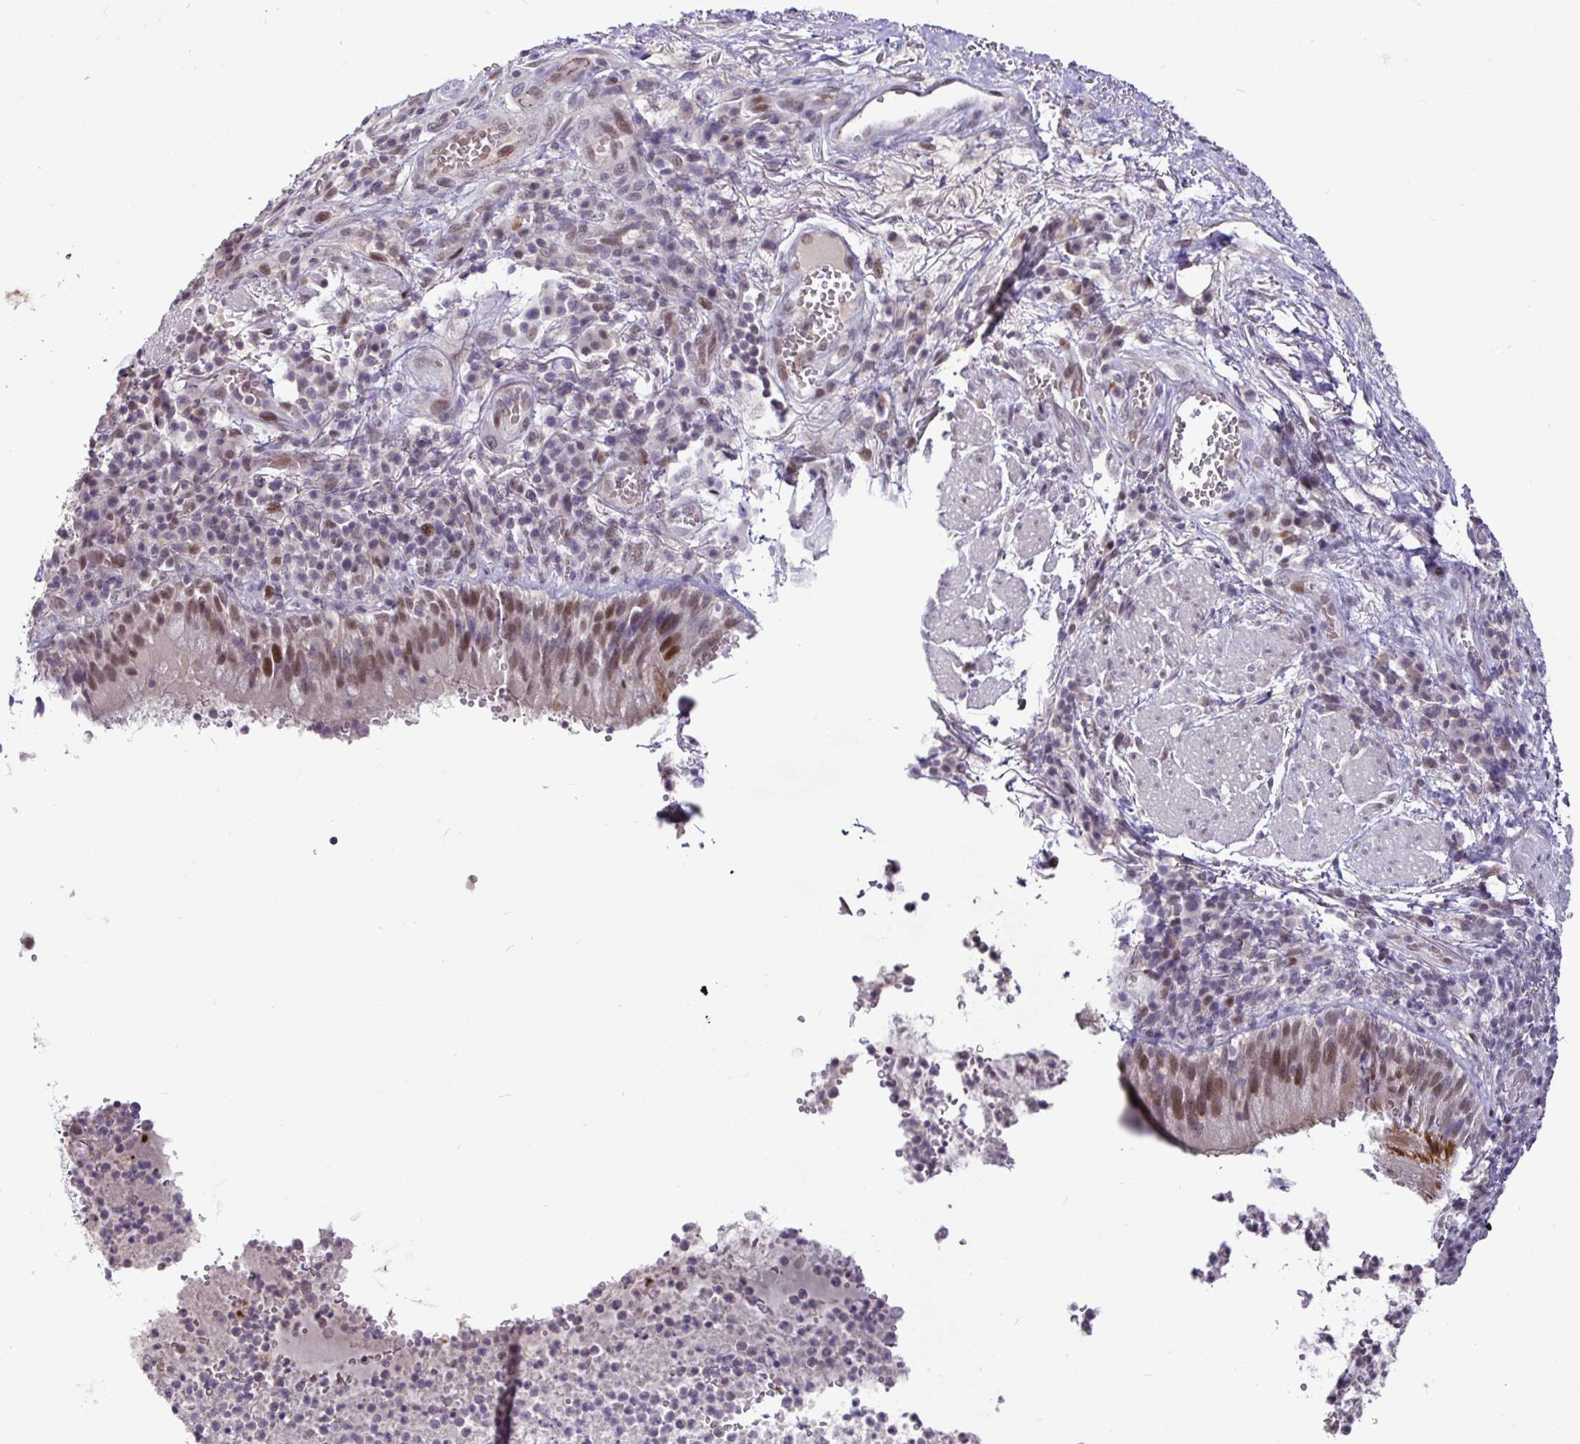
{"staining": {"intensity": "moderate", "quantity": ">75%", "location": "nuclear"}, "tissue": "bronchus", "cell_type": "Respiratory epithelial cells", "image_type": "normal", "snomed": [{"axis": "morphology", "description": "Normal tissue, NOS"}, {"axis": "topography", "description": "Lymph node"}, {"axis": "topography", "description": "Bronchus"}], "caption": "High-power microscopy captured an IHC photomicrograph of normal bronchus, revealing moderate nuclear positivity in approximately >75% of respiratory epithelial cells. The staining was performed using DAB to visualize the protein expression in brown, while the nuclei were stained in blue with hematoxylin (Magnification: 20x).", "gene": "NUP188", "patient": {"sex": "male", "age": 56}}